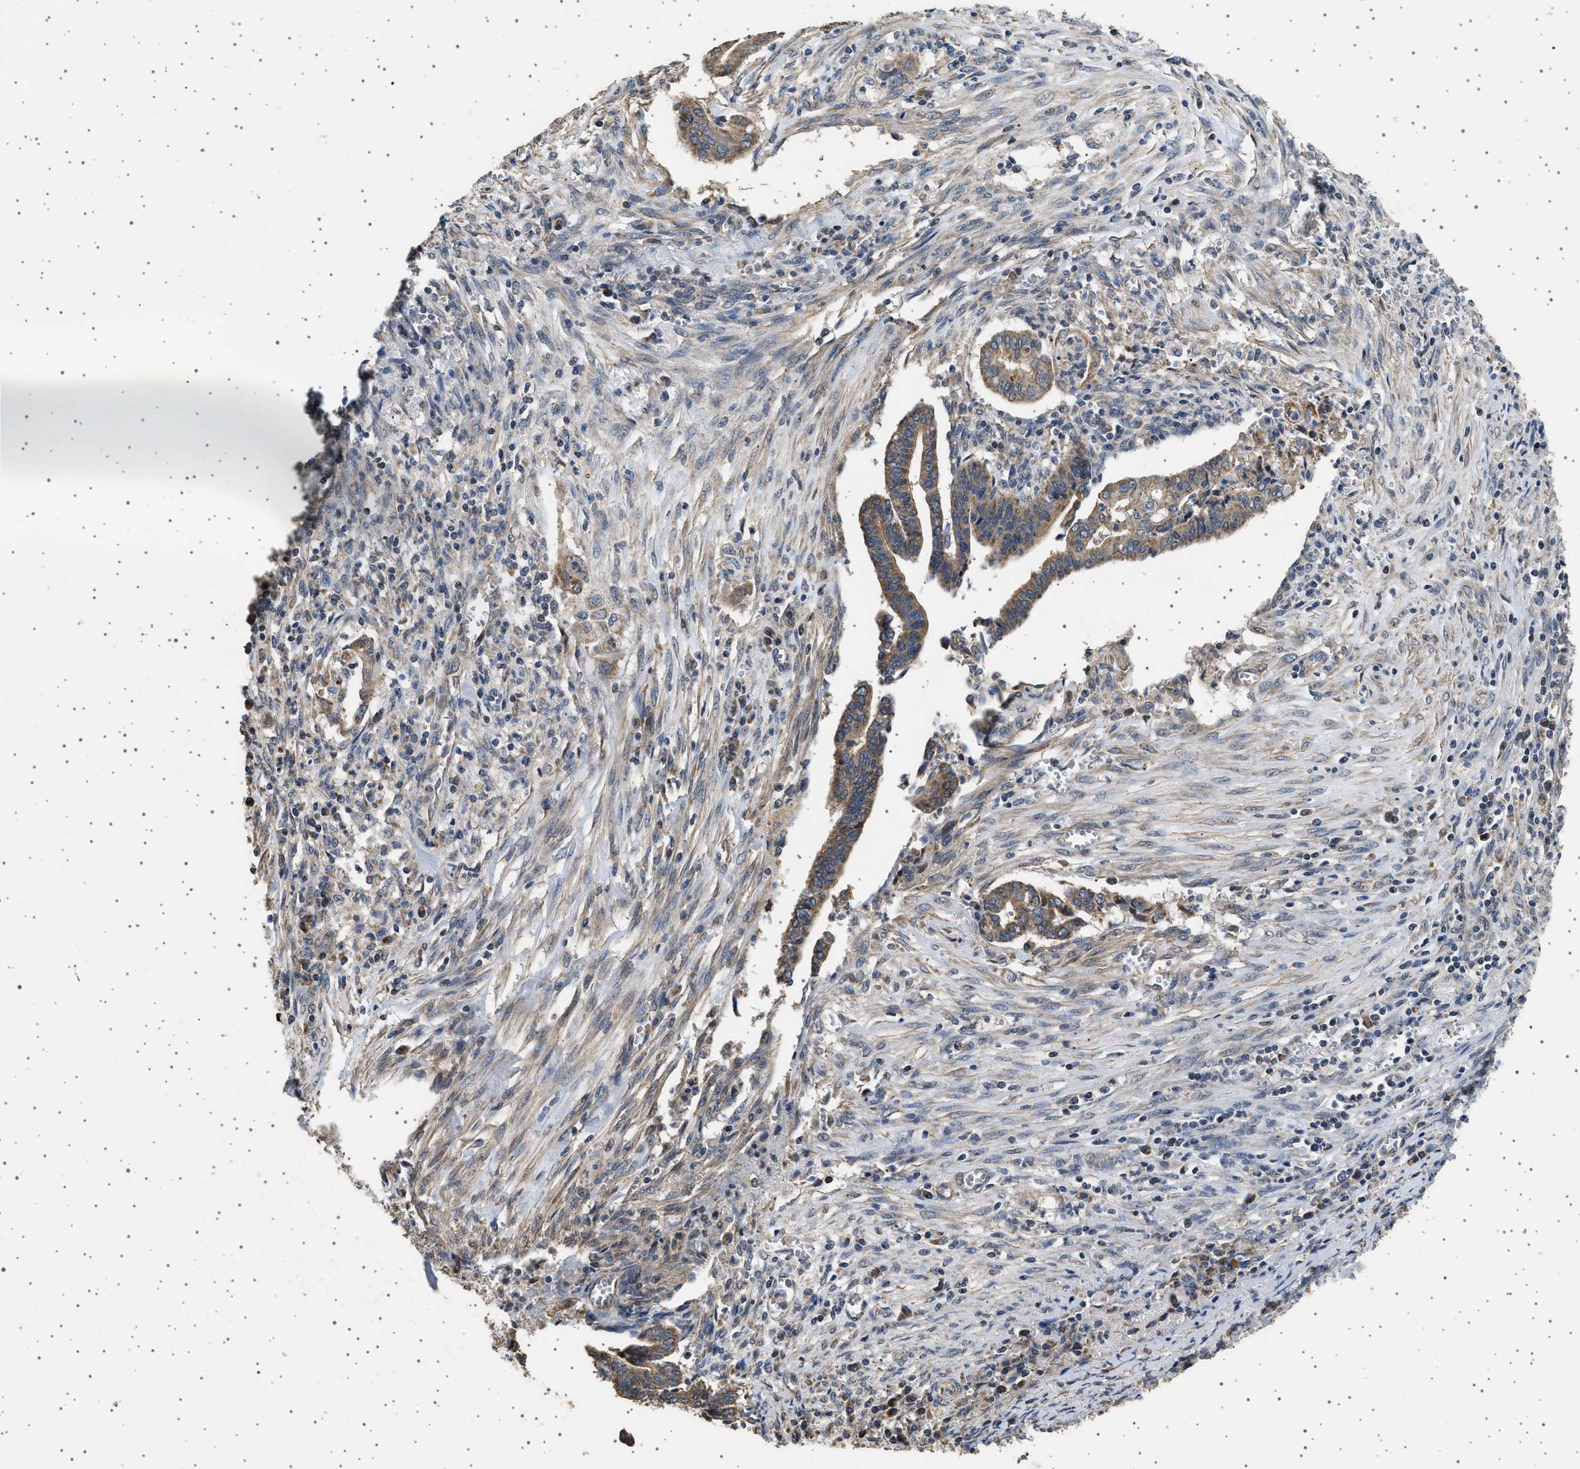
{"staining": {"intensity": "moderate", "quantity": ">75%", "location": "cytoplasmic/membranous"}, "tissue": "cervical cancer", "cell_type": "Tumor cells", "image_type": "cancer", "snomed": [{"axis": "morphology", "description": "Adenocarcinoma, NOS"}, {"axis": "topography", "description": "Cervix"}], "caption": "Protein expression analysis of cervical adenocarcinoma reveals moderate cytoplasmic/membranous positivity in about >75% of tumor cells. The staining was performed using DAB, with brown indicating positive protein expression. Nuclei are stained blue with hematoxylin.", "gene": "KCNA4", "patient": {"sex": "female", "age": 44}}